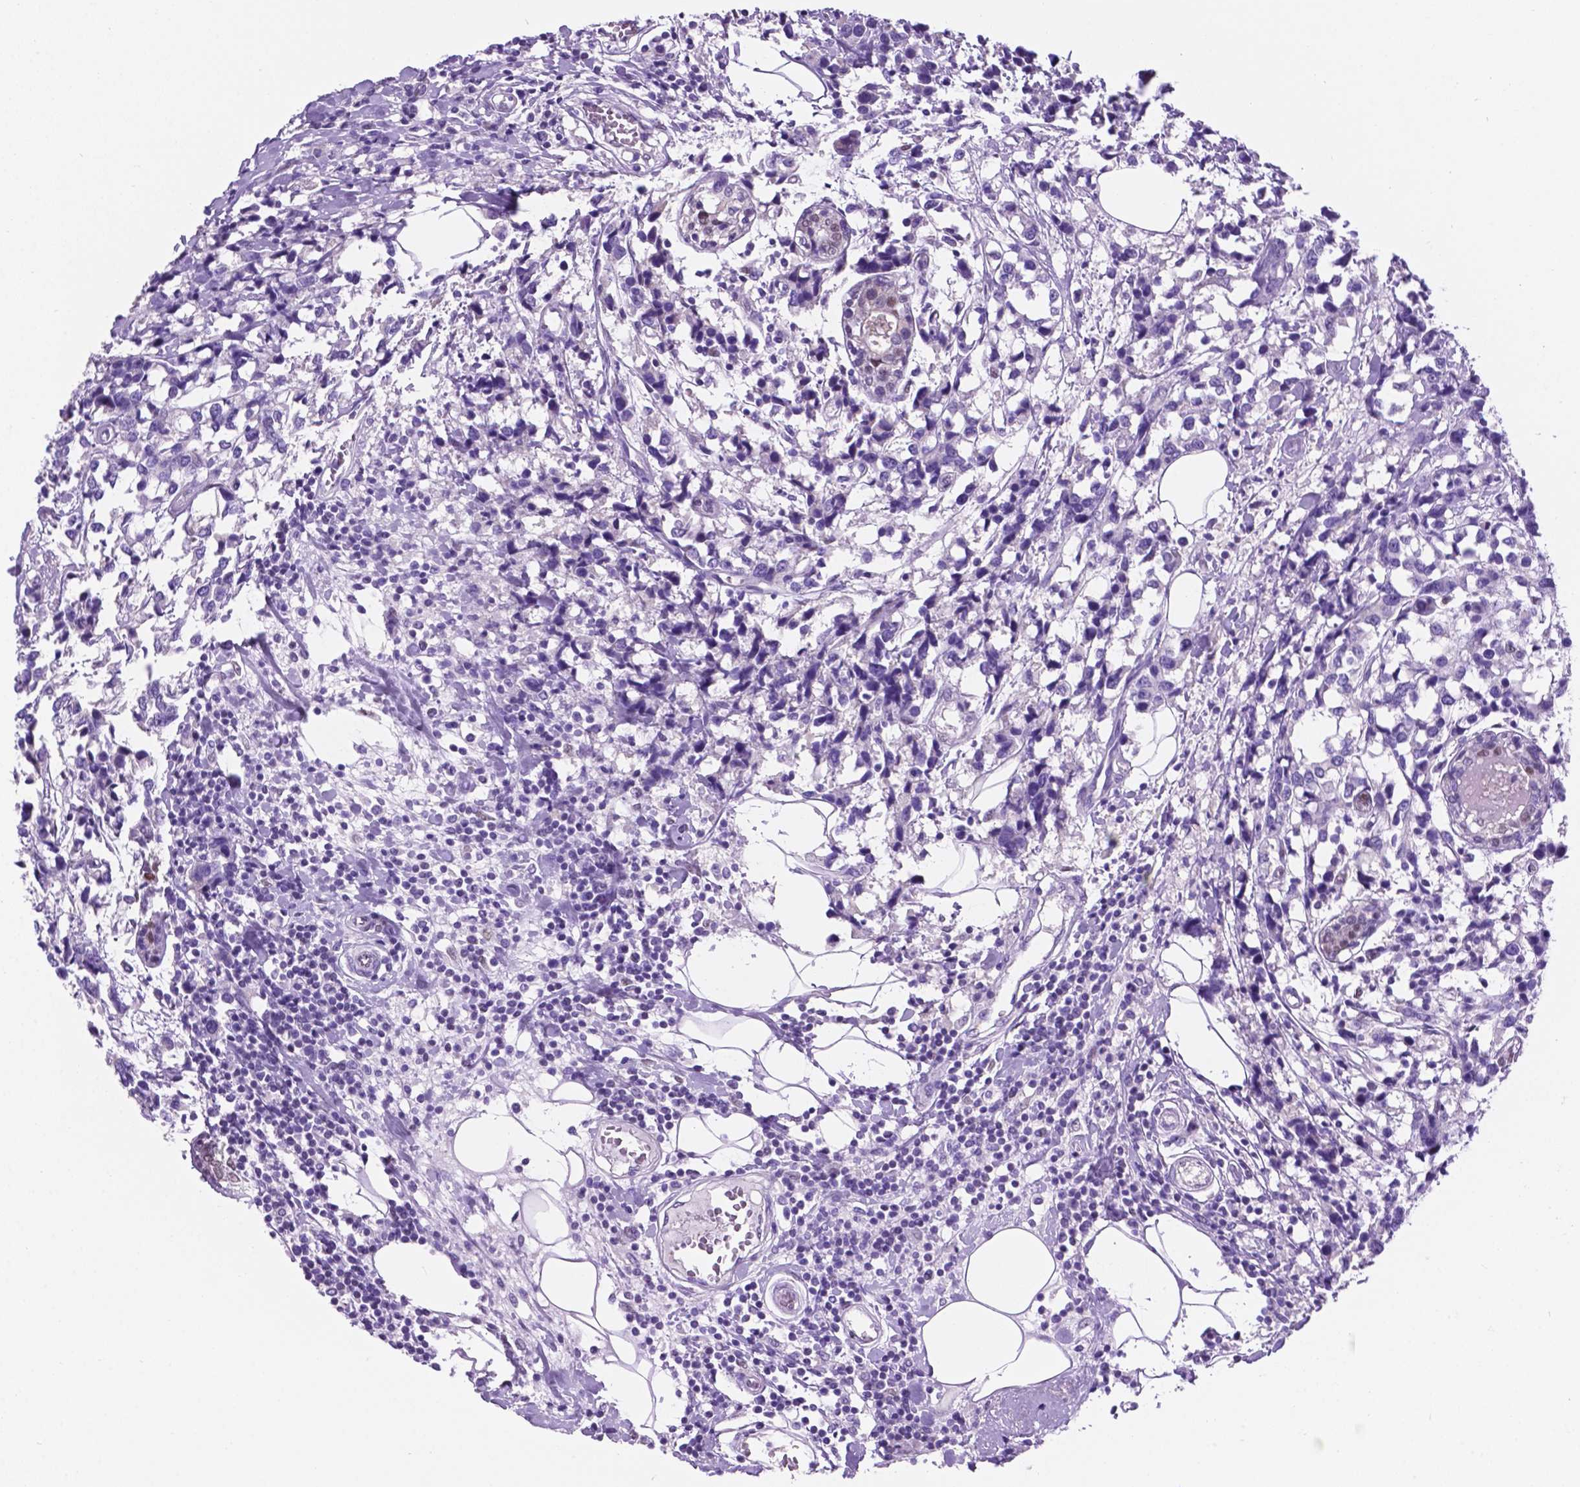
{"staining": {"intensity": "negative", "quantity": "none", "location": "none"}, "tissue": "breast cancer", "cell_type": "Tumor cells", "image_type": "cancer", "snomed": [{"axis": "morphology", "description": "Lobular carcinoma"}, {"axis": "topography", "description": "Breast"}], "caption": "This is an immunohistochemistry (IHC) photomicrograph of human breast lobular carcinoma. There is no staining in tumor cells.", "gene": "TMEM210", "patient": {"sex": "female", "age": 59}}